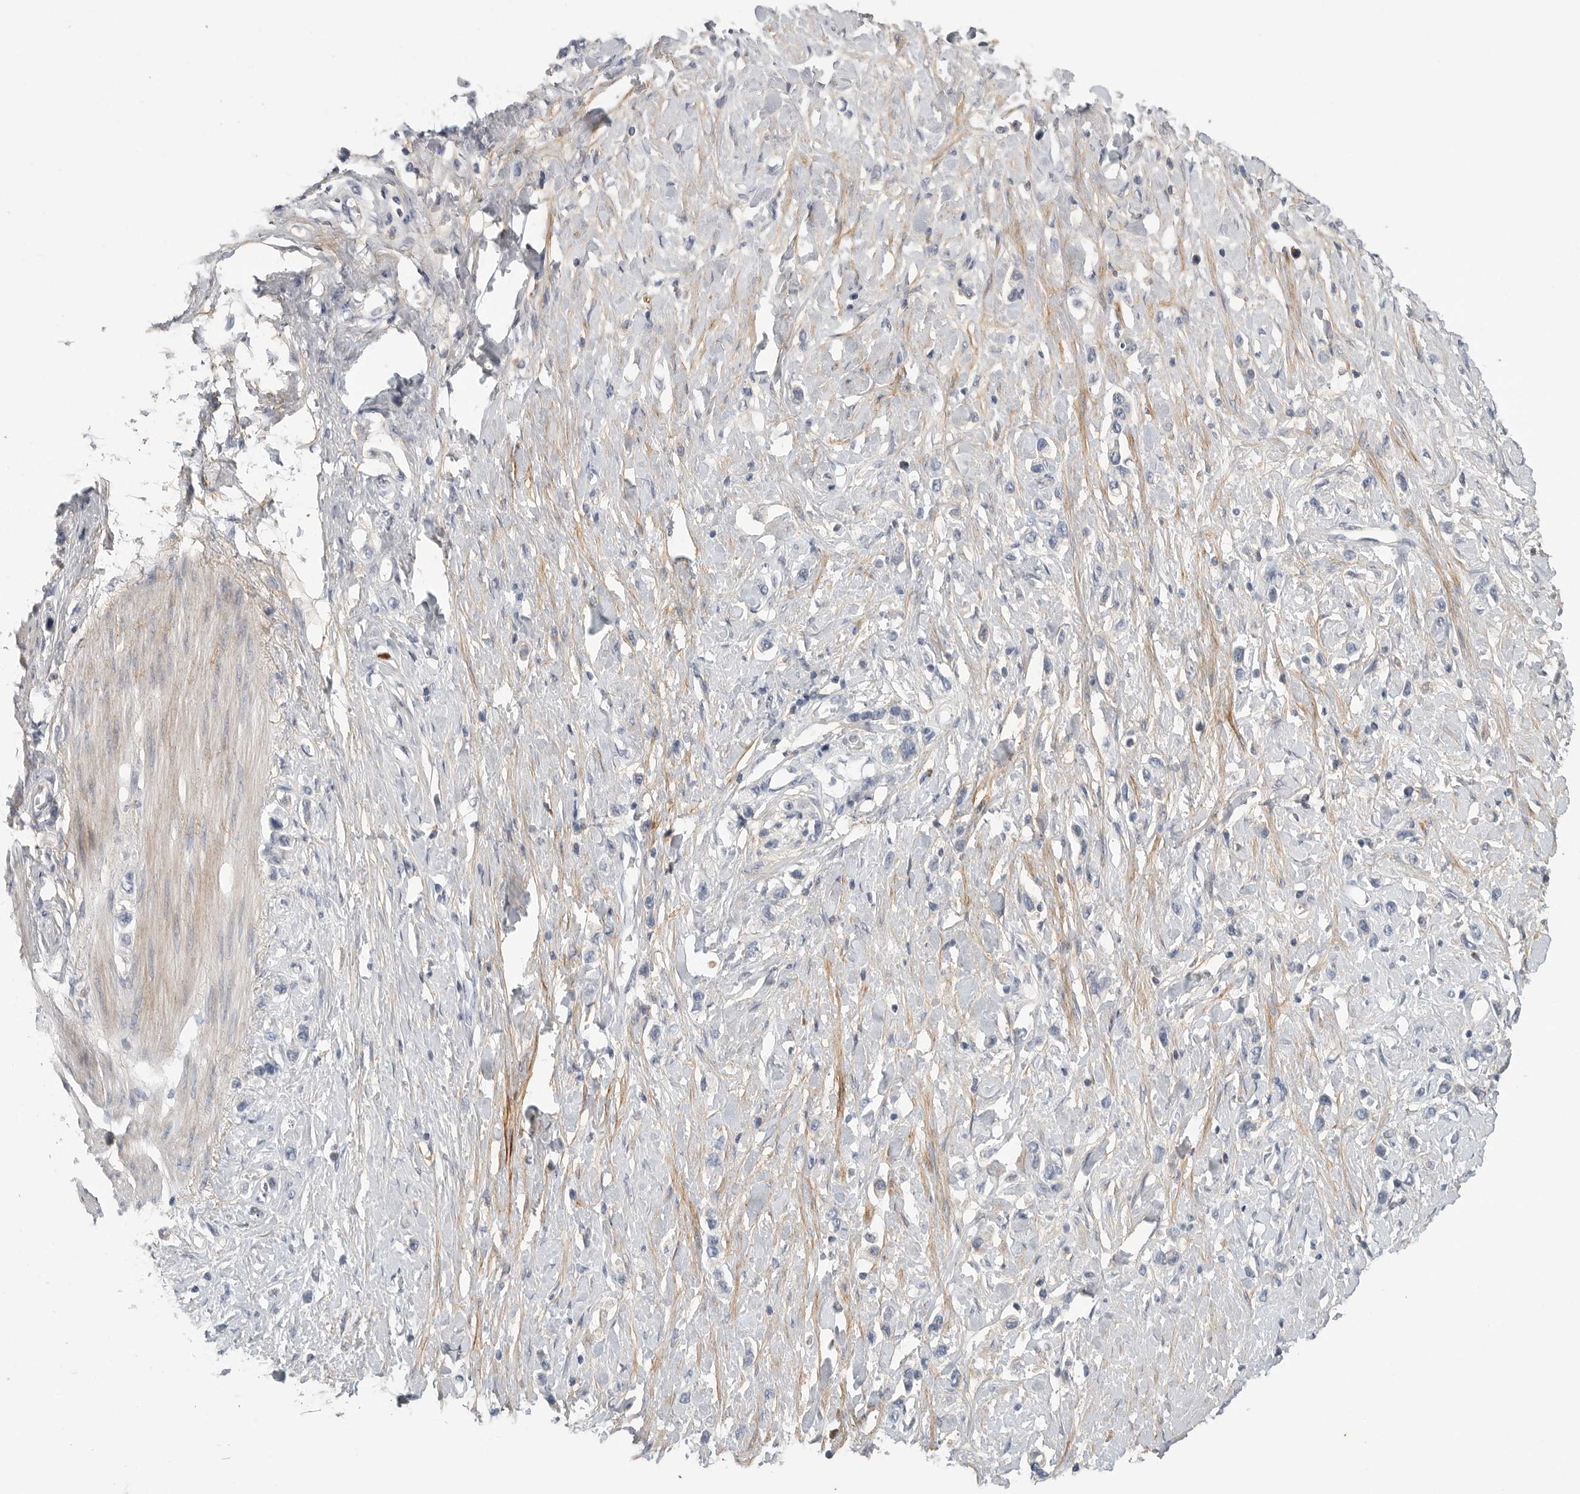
{"staining": {"intensity": "negative", "quantity": "none", "location": "none"}, "tissue": "stomach cancer", "cell_type": "Tumor cells", "image_type": "cancer", "snomed": [{"axis": "morphology", "description": "Adenocarcinoma, NOS"}, {"axis": "topography", "description": "Stomach"}], "caption": "This is an IHC micrograph of stomach cancer (adenocarcinoma). There is no staining in tumor cells.", "gene": "SDC3", "patient": {"sex": "female", "age": 65}}